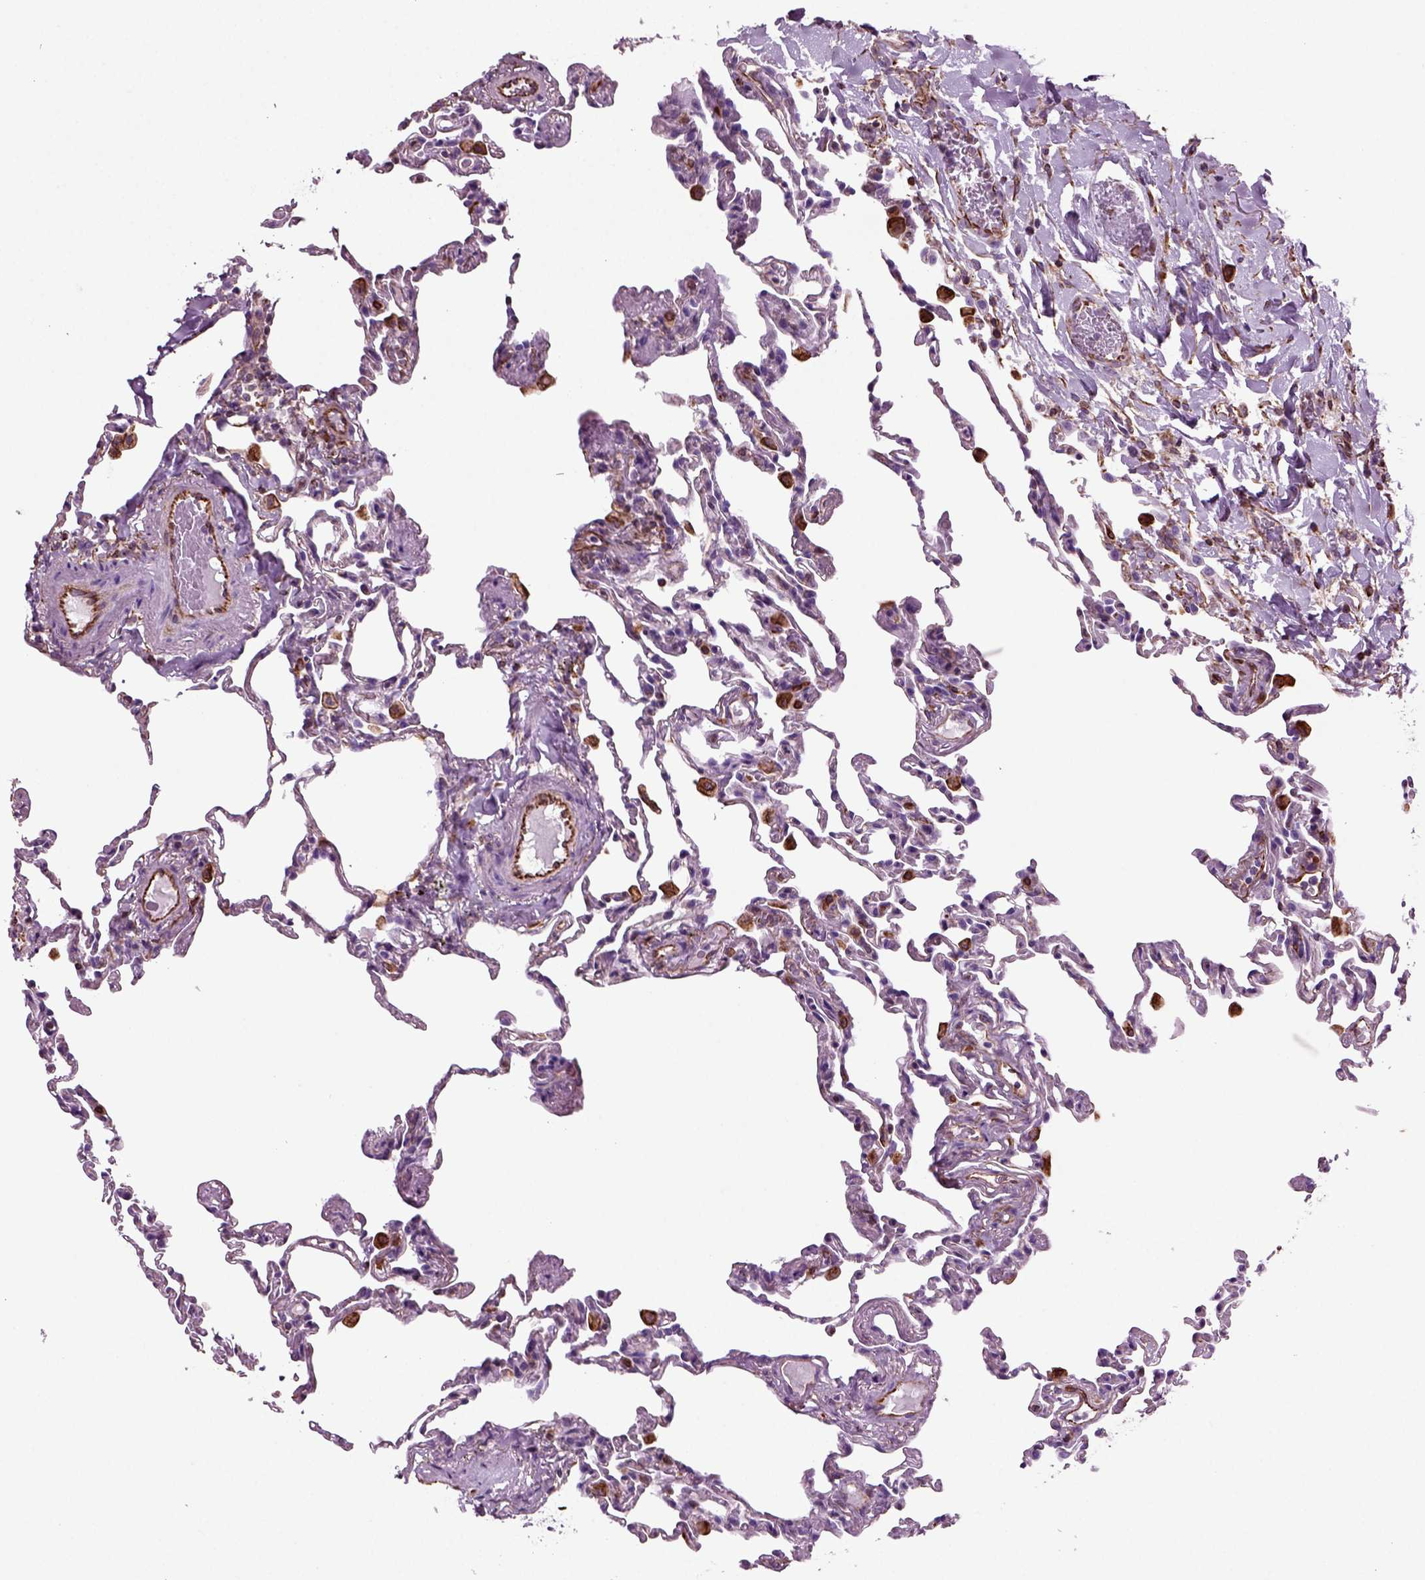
{"staining": {"intensity": "negative", "quantity": "none", "location": "none"}, "tissue": "lung", "cell_type": "Alveolar cells", "image_type": "normal", "snomed": [{"axis": "morphology", "description": "Normal tissue, NOS"}, {"axis": "topography", "description": "Lung"}], "caption": "A micrograph of human lung is negative for staining in alveolar cells. (Brightfield microscopy of DAB immunohistochemistry at high magnification).", "gene": "ACER3", "patient": {"sex": "female", "age": 57}}